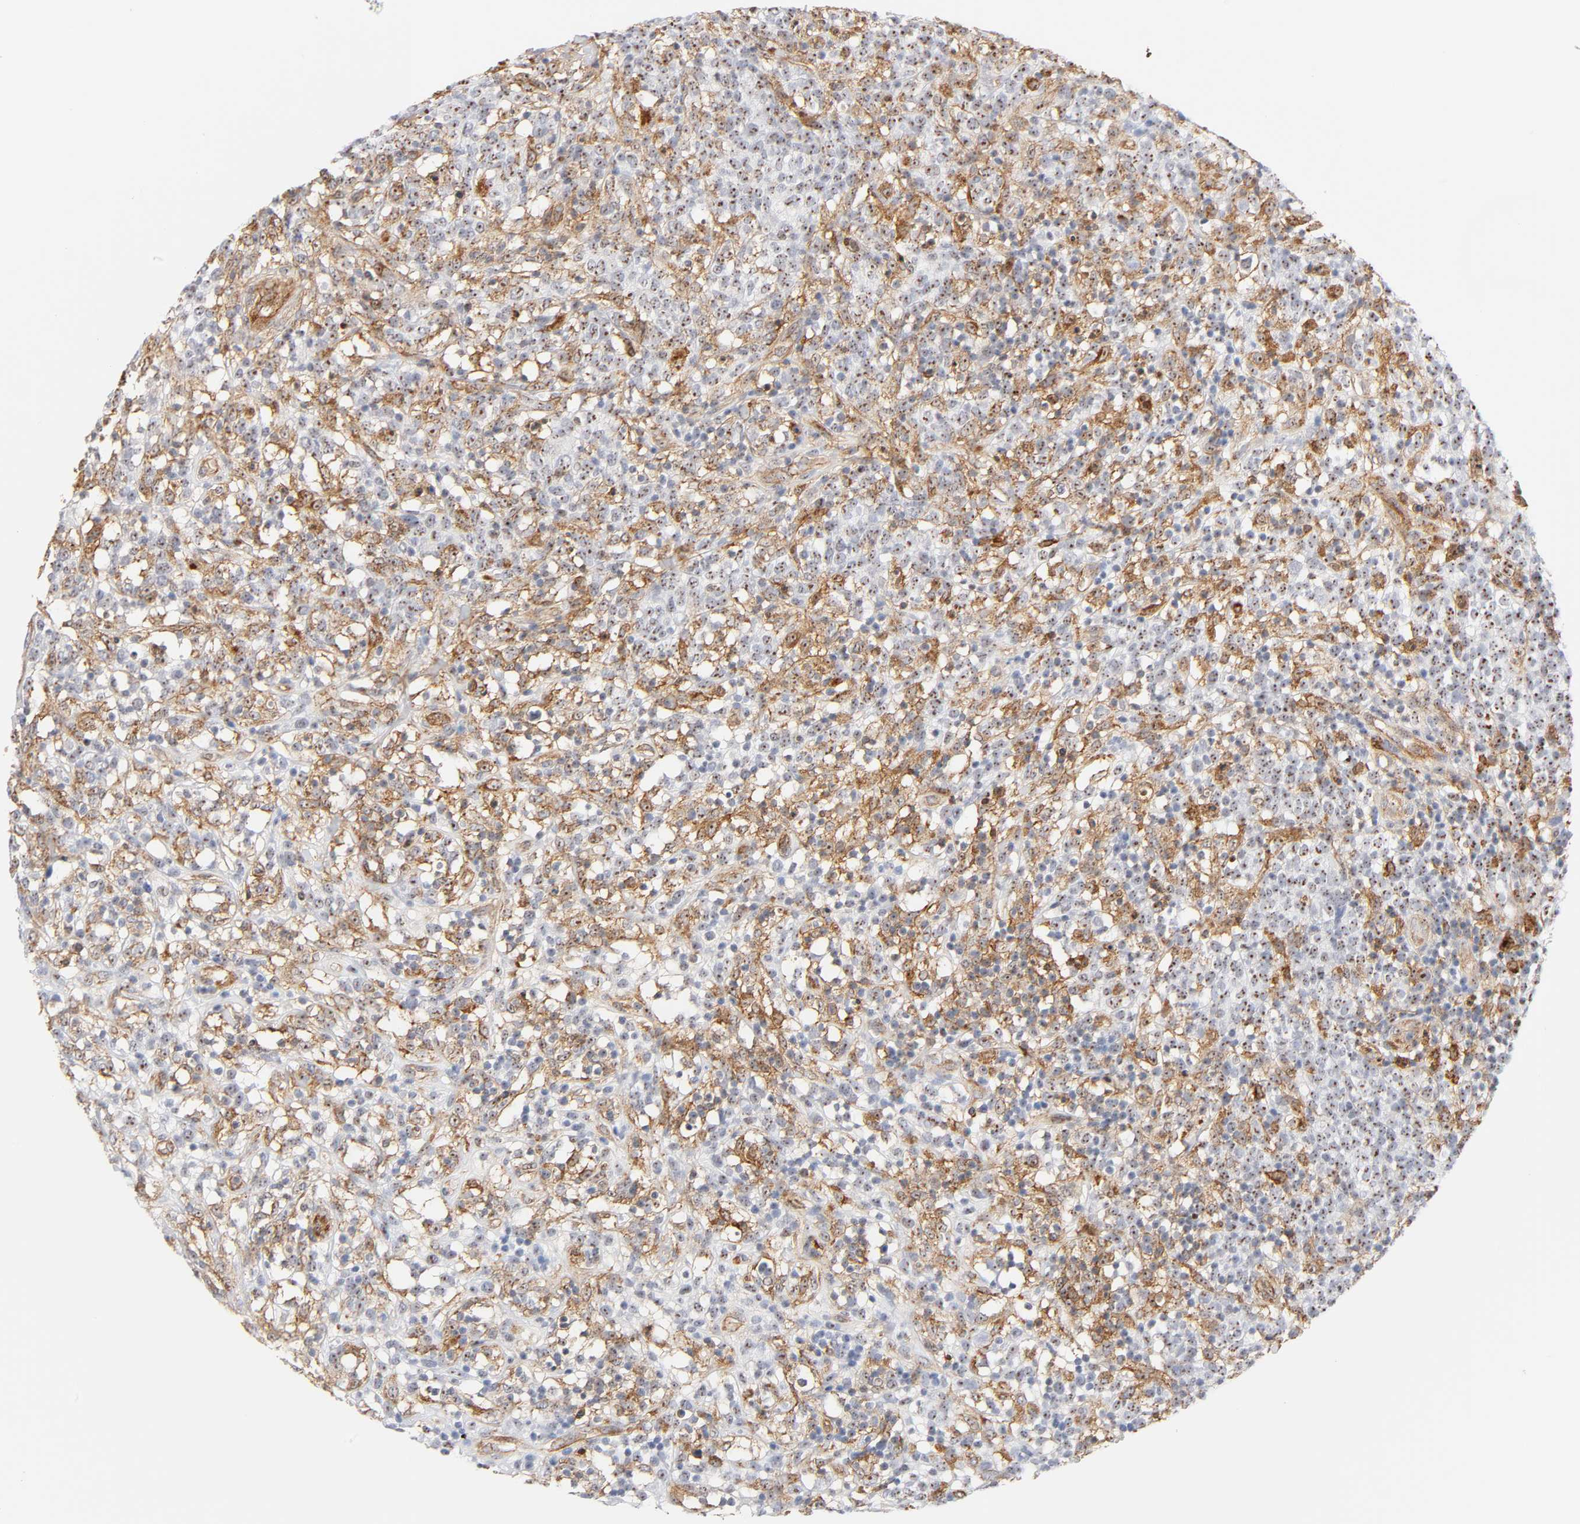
{"staining": {"intensity": "strong", "quantity": "25%-75%", "location": "cytoplasmic/membranous,nuclear"}, "tissue": "lymphoma", "cell_type": "Tumor cells", "image_type": "cancer", "snomed": [{"axis": "morphology", "description": "Malignant lymphoma, non-Hodgkin's type, High grade"}, {"axis": "topography", "description": "Lymph node"}], "caption": "This histopathology image displays high-grade malignant lymphoma, non-Hodgkin's type stained with immunohistochemistry (IHC) to label a protein in brown. The cytoplasmic/membranous and nuclear of tumor cells show strong positivity for the protein. Nuclei are counter-stained blue.", "gene": "PLD1", "patient": {"sex": "female", "age": 73}}